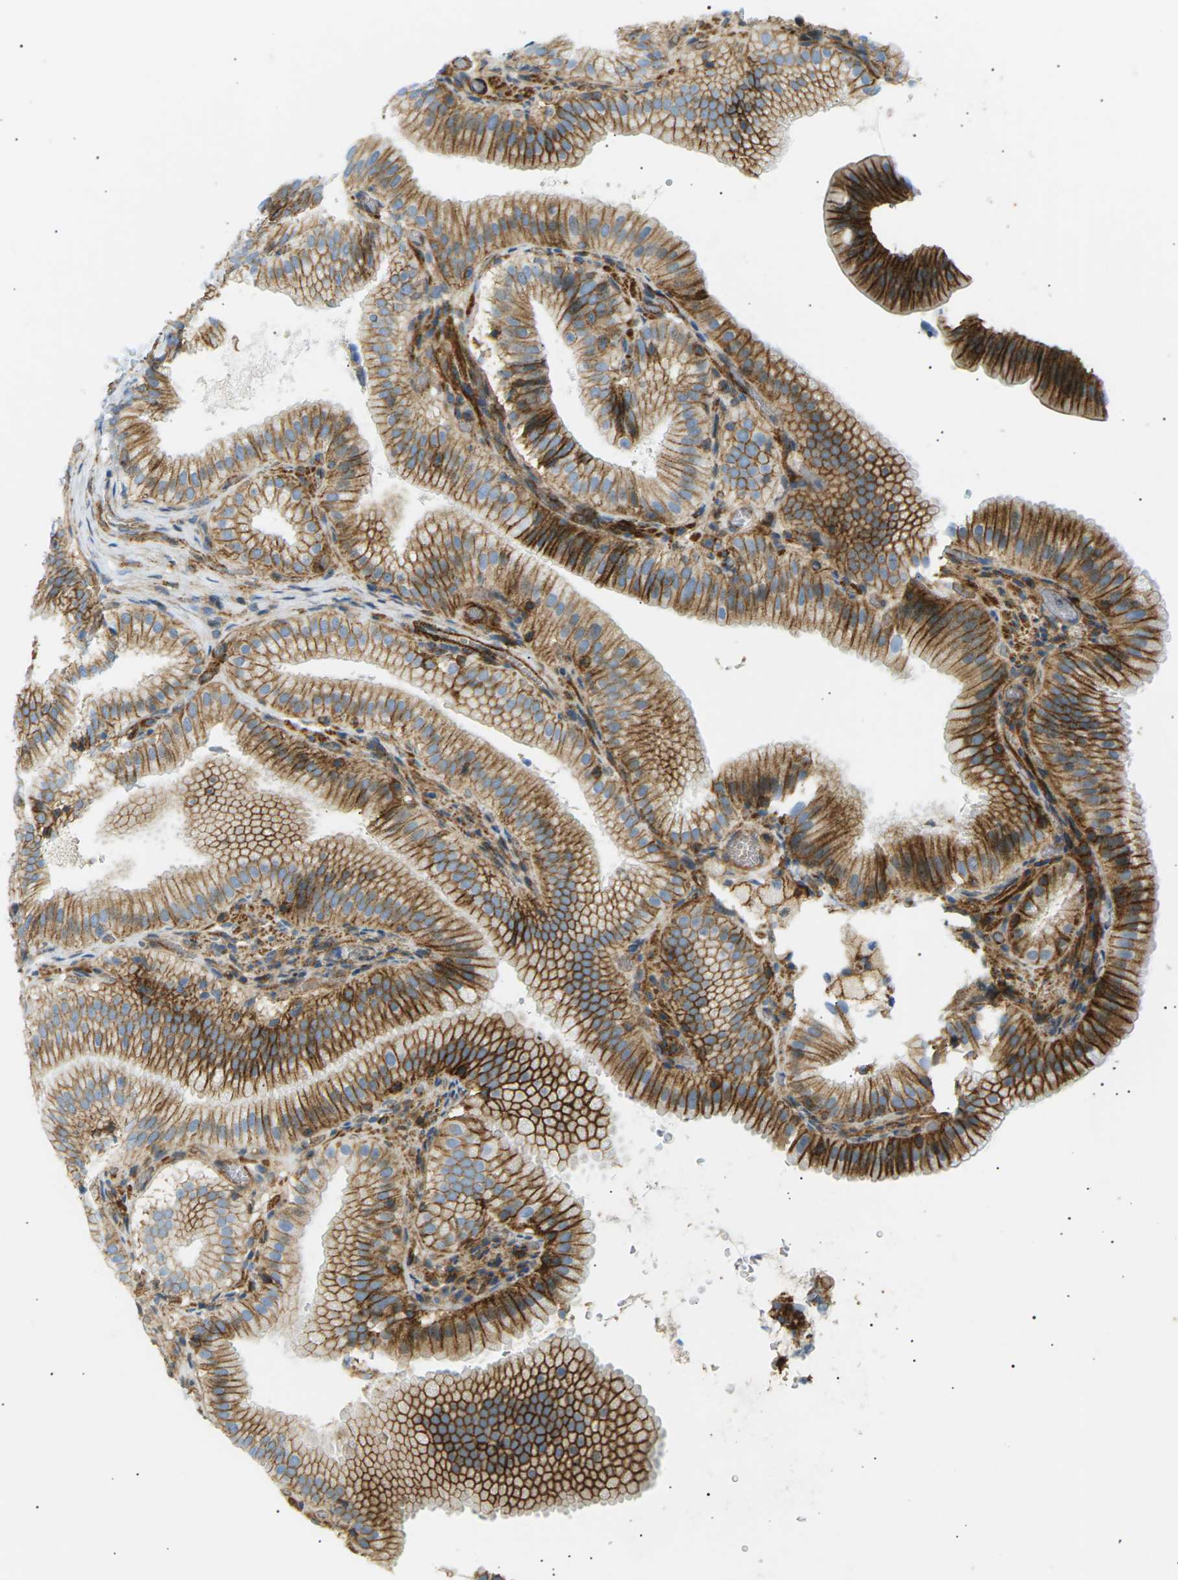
{"staining": {"intensity": "strong", "quantity": ">75%", "location": "cytoplasmic/membranous"}, "tissue": "gallbladder", "cell_type": "Glandular cells", "image_type": "normal", "snomed": [{"axis": "morphology", "description": "Normal tissue, NOS"}, {"axis": "topography", "description": "Gallbladder"}], "caption": "Protein staining exhibits strong cytoplasmic/membranous expression in approximately >75% of glandular cells in normal gallbladder. The staining was performed using DAB to visualize the protein expression in brown, while the nuclei were stained in blue with hematoxylin (Magnification: 20x).", "gene": "ATP2B4", "patient": {"sex": "male", "age": 54}}